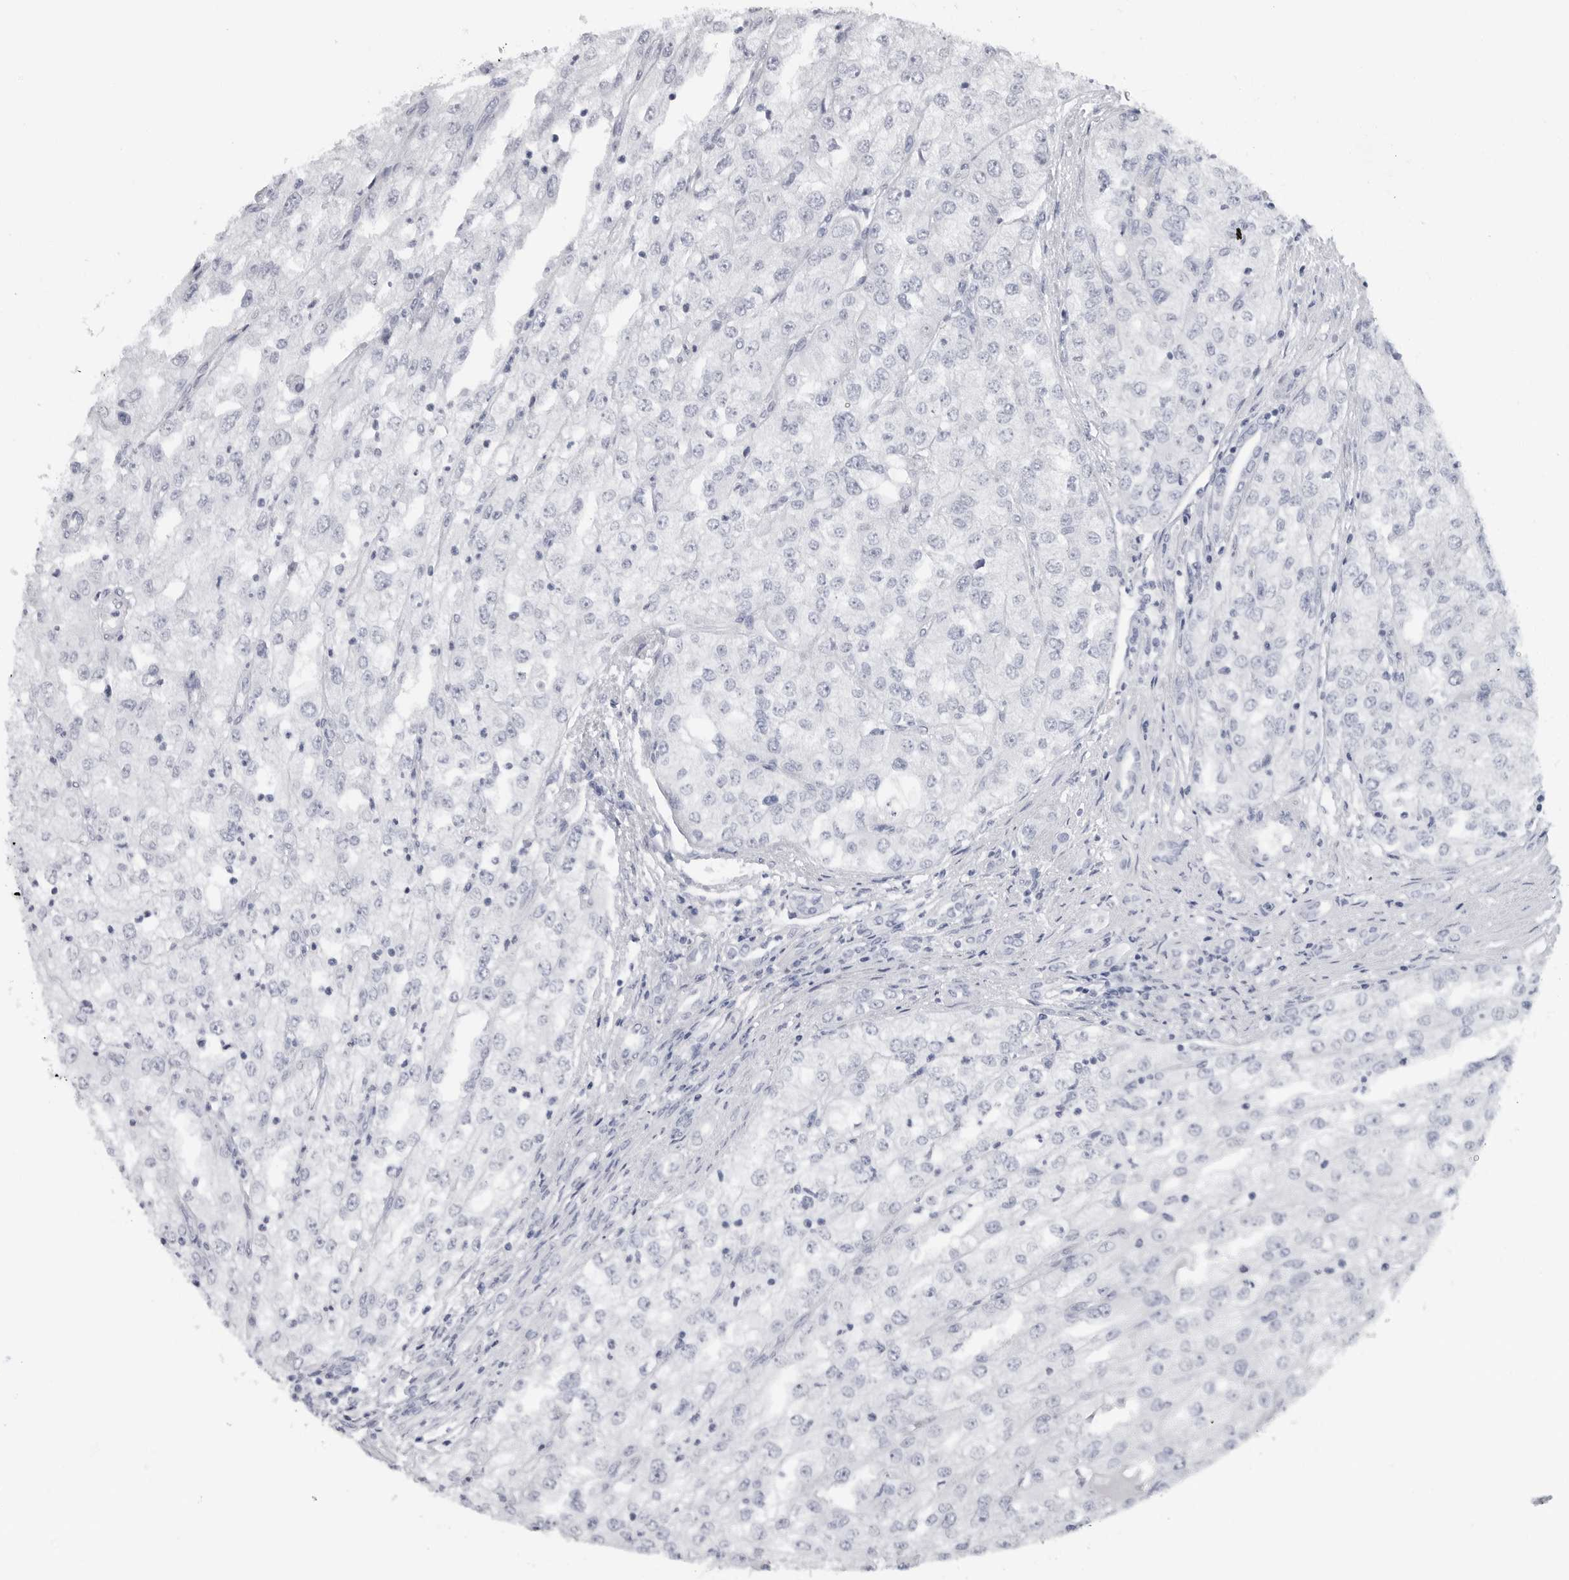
{"staining": {"intensity": "negative", "quantity": "none", "location": "none"}, "tissue": "renal cancer", "cell_type": "Tumor cells", "image_type": "cancer", "snomed": [{"axis": "morphology", "description": "Adenocarcinoma, NOS"}, {"axis": "topography", "description": "Kidney"}], "caption": "The image shows no significant staining in tumor cells of renal adenocarcinoma.", "gene": "PGA3", "patient": {"sex": "female", "age": 54}}